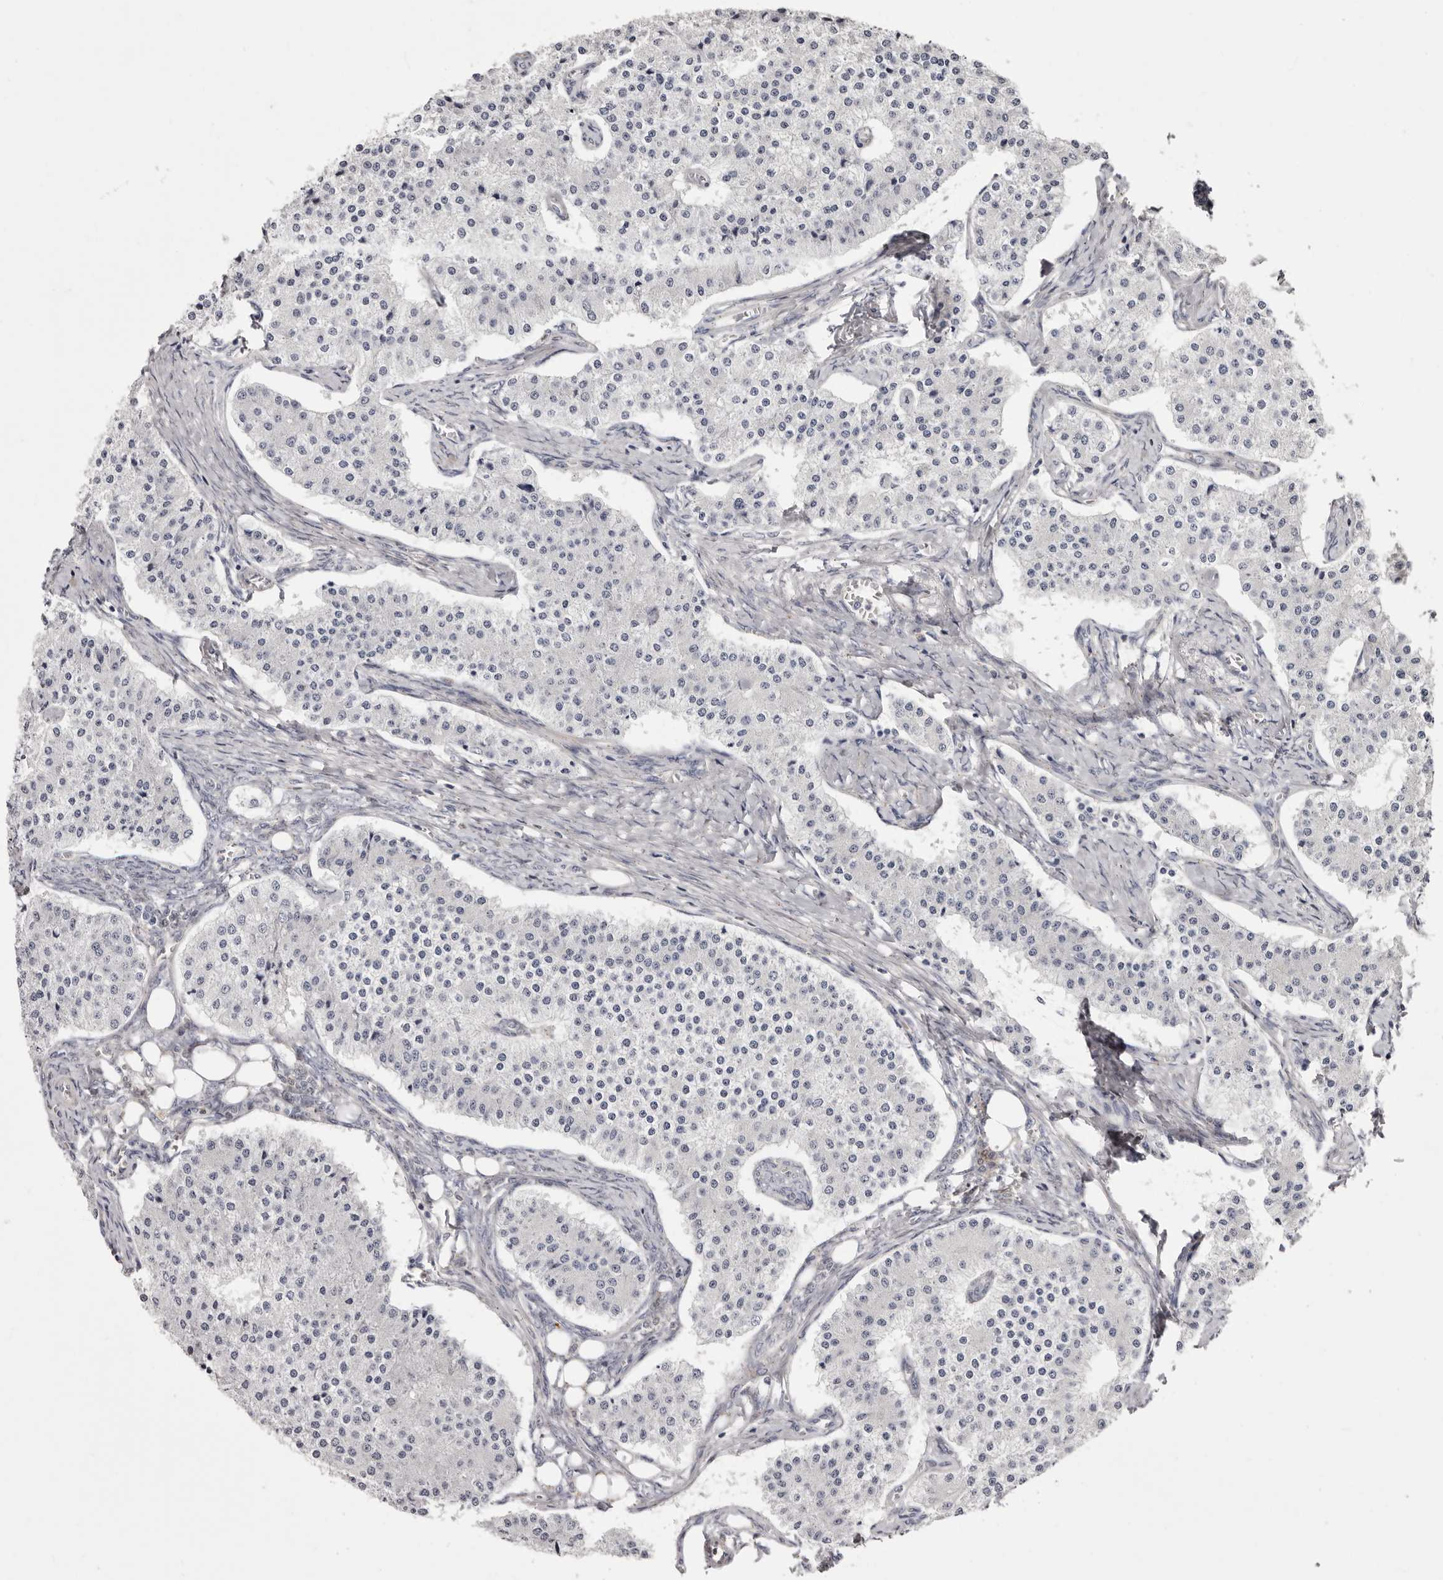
{"staining": {"intensity": "negative", "quantity": "none", "location": "none"}, "tissue": "carcinoid", "cell_type": "Tumor cells", "image_type": "cancer", "snomed": [{"axis": "morphology", "description": "Carcinoid, malignant, NOS"}, {"axis": "topography", "description": "Colon"}], "caption": "Immunohistochemistry (IHC) of carcinoid shows no staining in tumor cells.", "gene": "PEG10", "patient": {"sex": "female", "age": 52}}